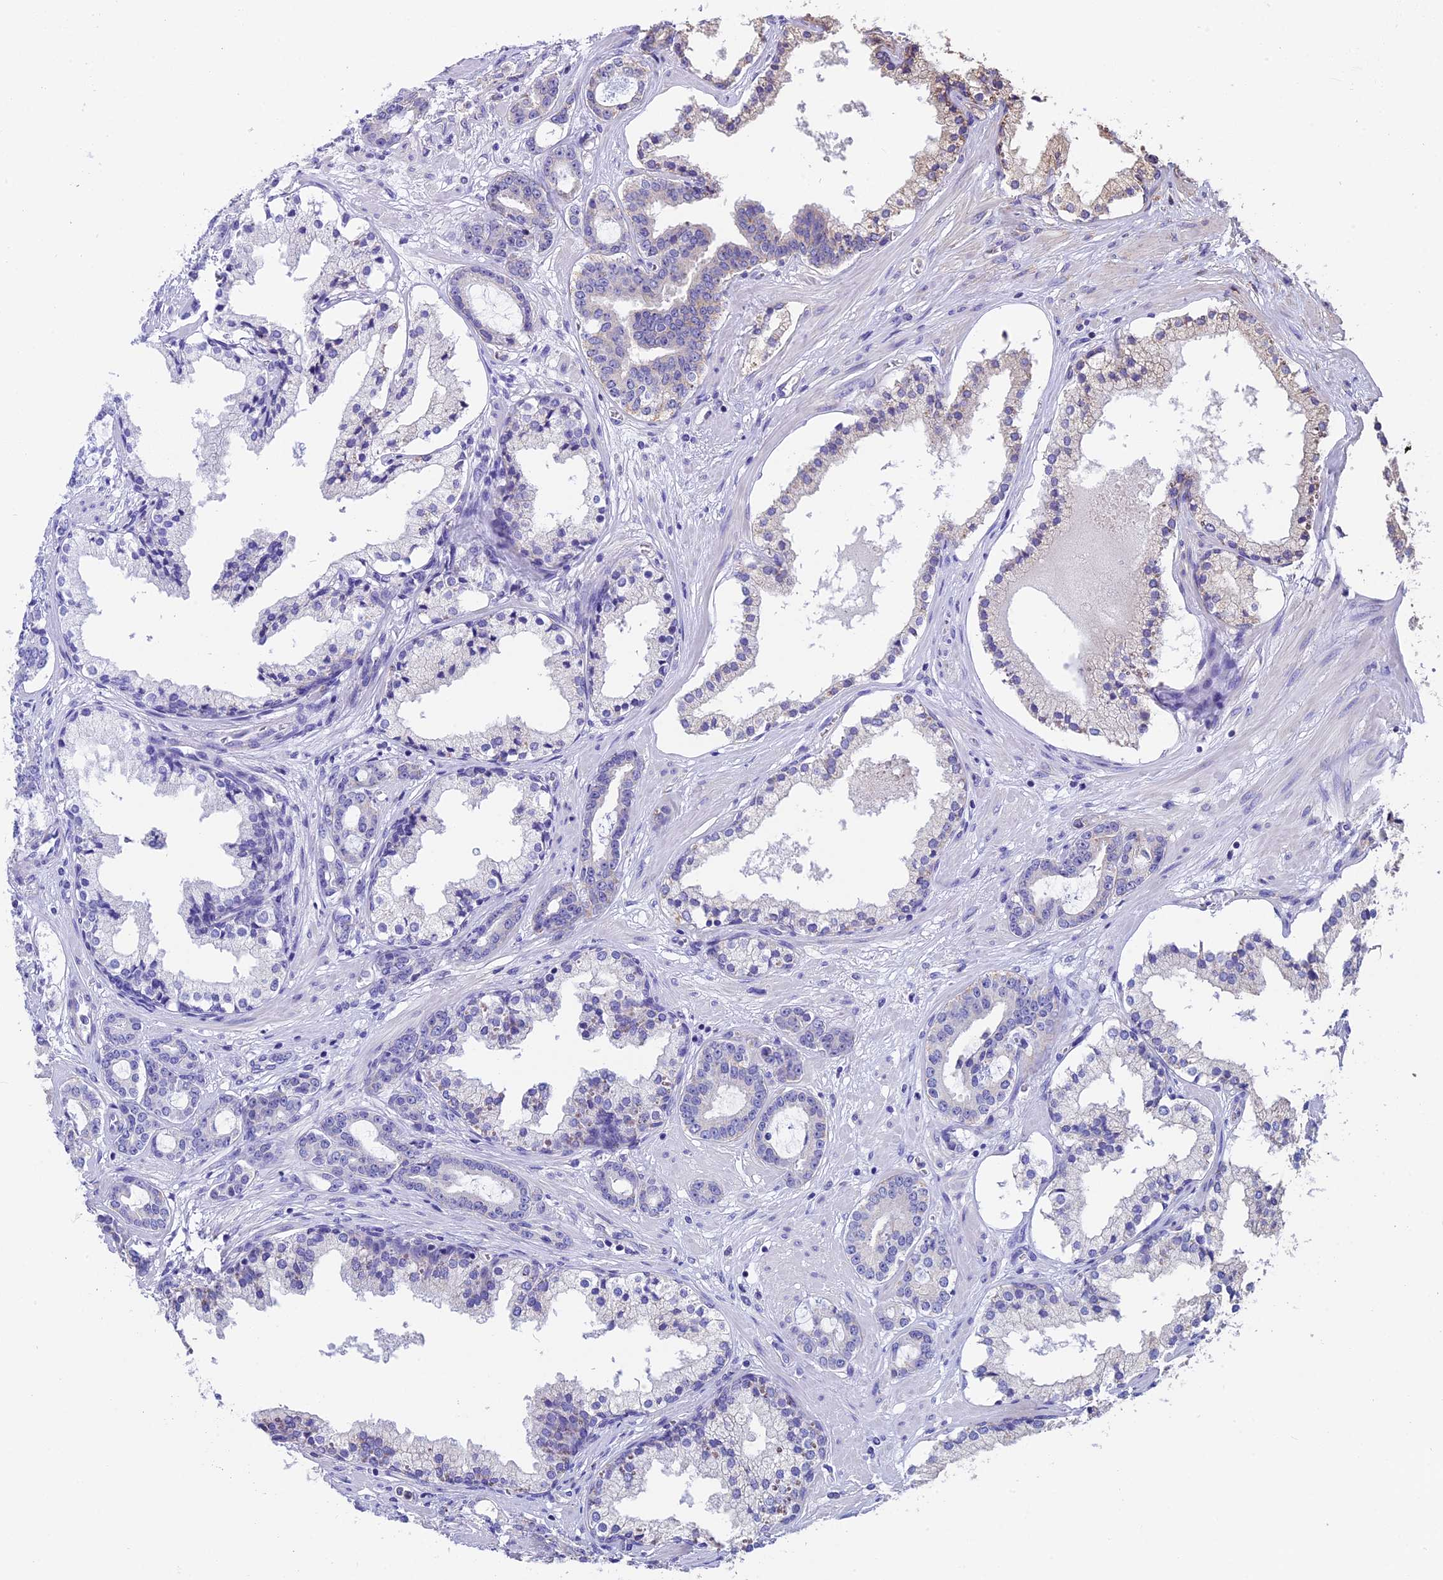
{"staining": {"intensity": "moderate", "quantity": "<25%", "location": "cytoplasmic/membranous"}, "tissue": "prostate cancer", "cell_type": "Tumor cells", "image_type": "cancer", "snomed": [{"axis": "morphology", "description": "Adenocarcinoma, High grade"}, {"axis": "topography", "description": "Prostate"}], "caption": "Moderate cytoplasmic/membranous protein staining is seen in approximately <25% of tumor cells in prostate cancer.", "gene": "CHMP2A", "patient": {"sex": "male", "age": 58}}